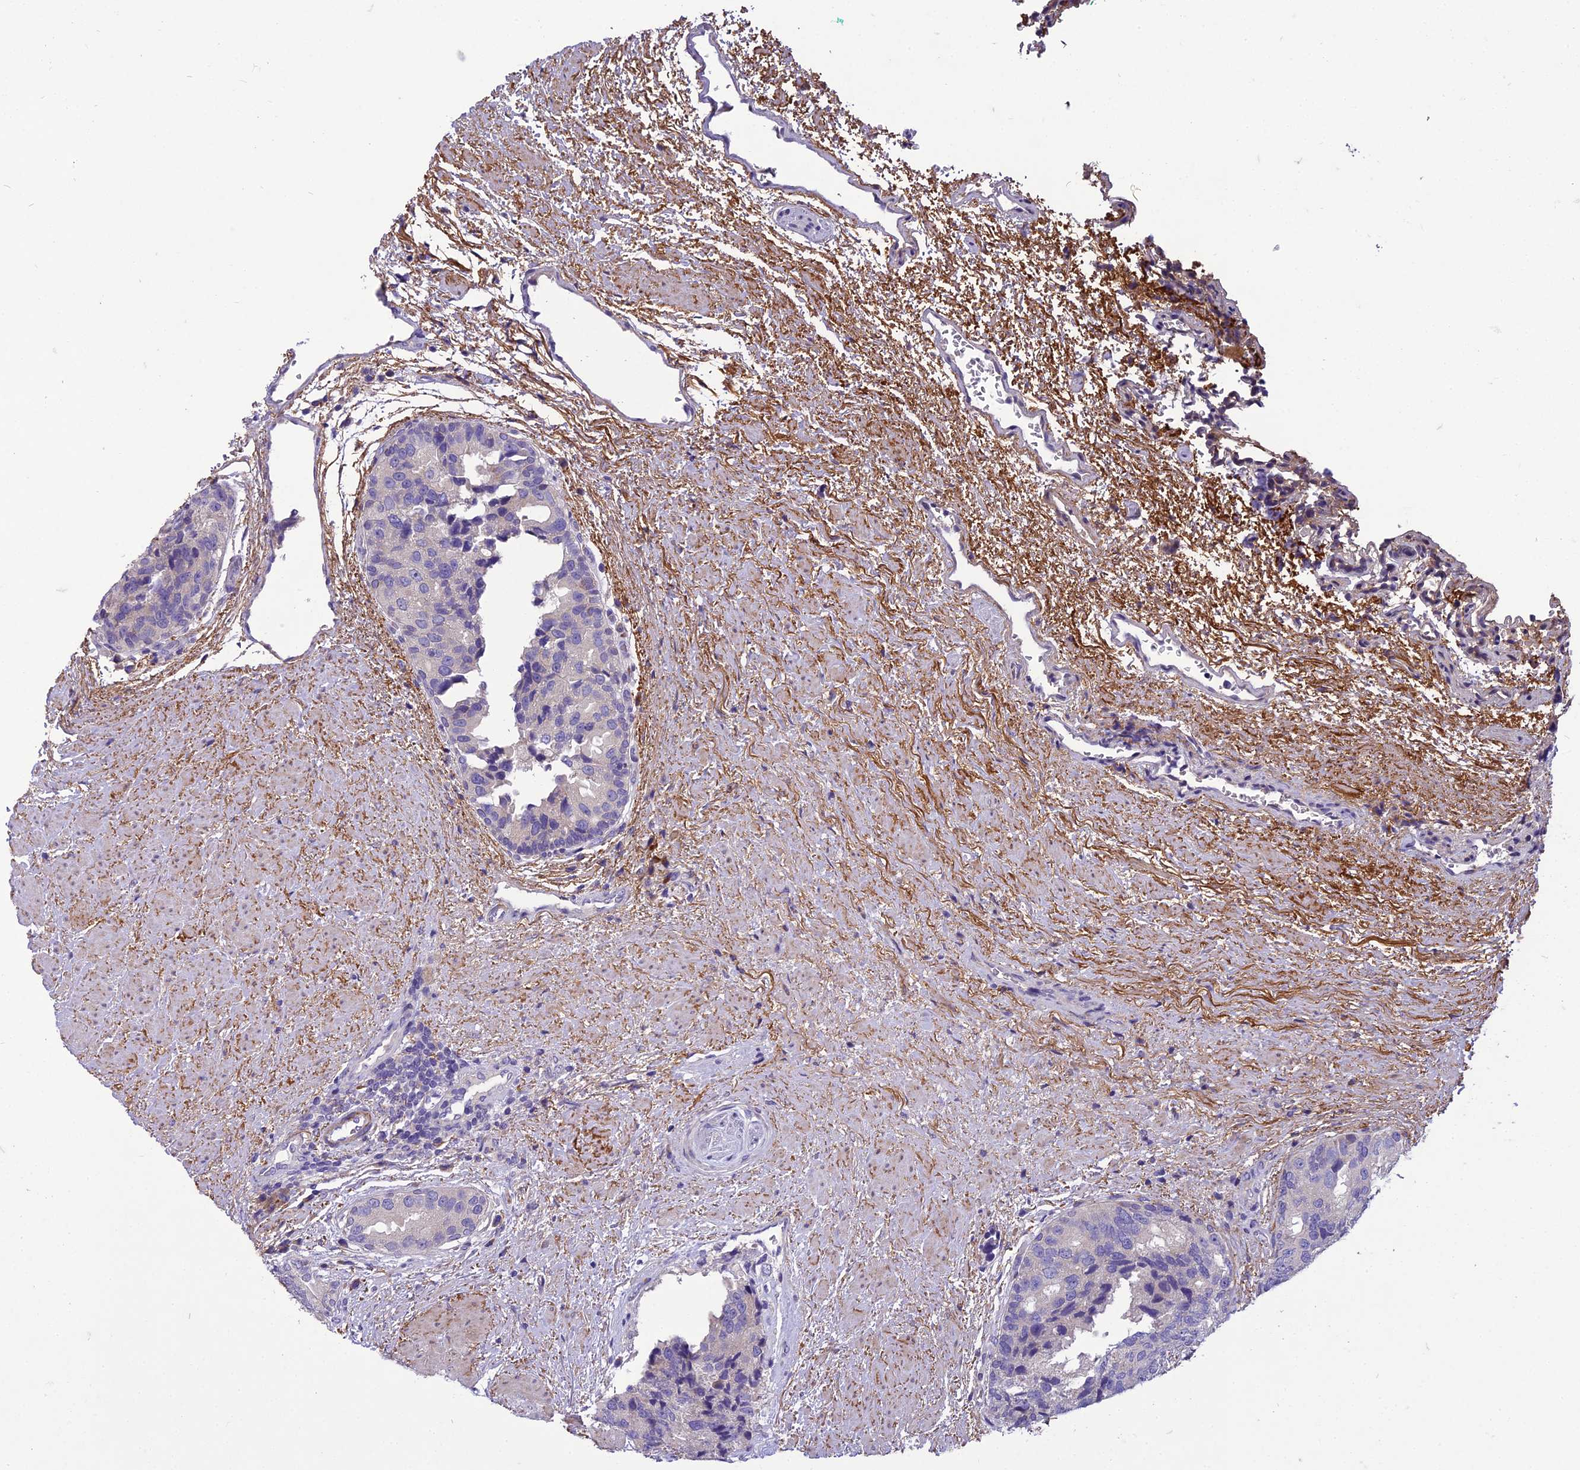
{"staining": {"intensity": "negative", "quantity": "none", "location": "none"}, "tissue": "prostate cancer", "cell_type": "Tumor cells", "image_type": "cancer", "snomed": [{"axis": "morphology", "description": "Adenocarcinoma, High grade"}, {"axis": "topography", "description": "Prostate"}], "caption": "Micrograph shows no protein positivity in tumor cells of prostate high-grade adenocarcinoma tissue. (DAB immunohistochemistry with hematoxylin counter stain).", "gene": "ADIPOR2", "patient": {"sex": "male", "age": 70}}